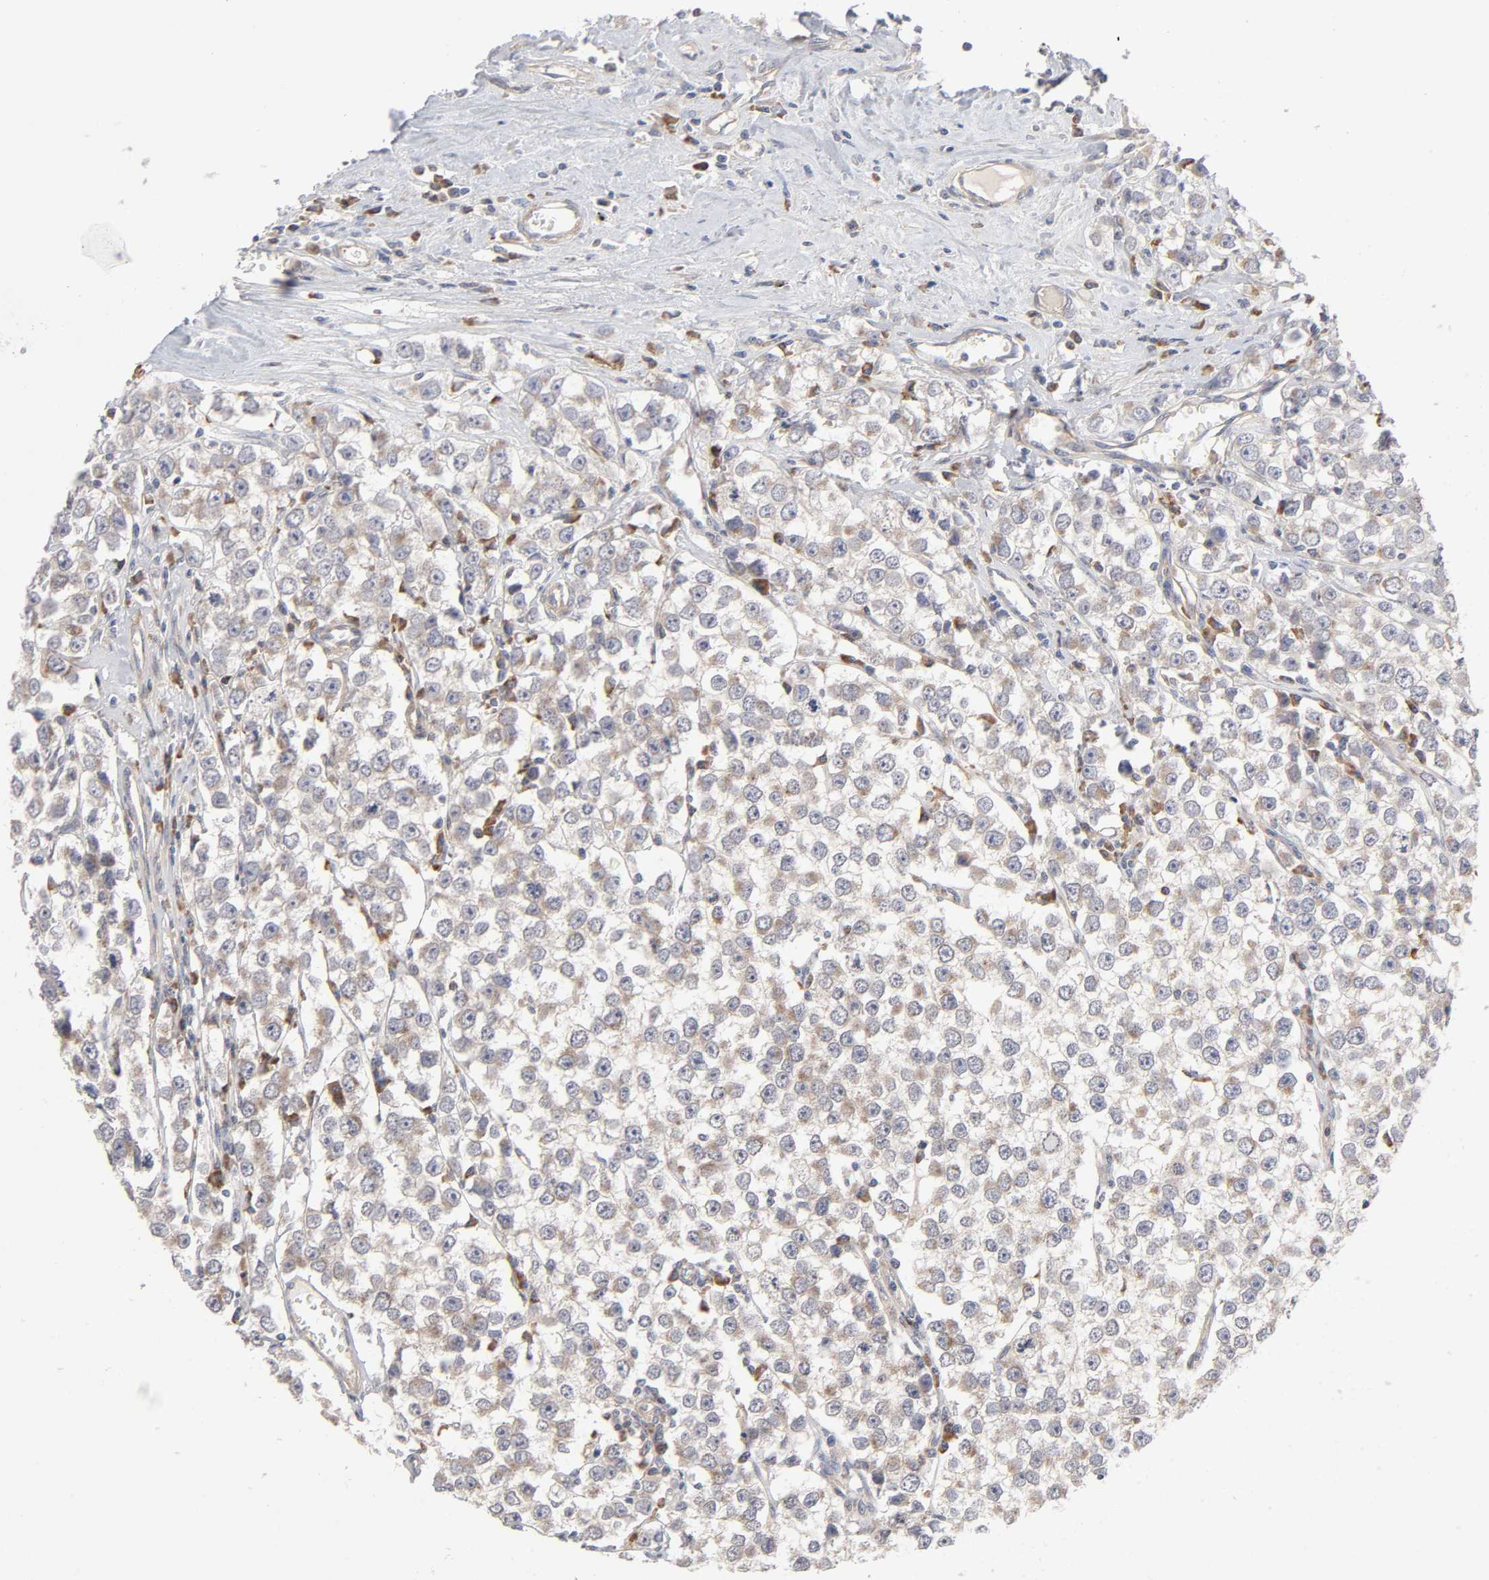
{"staining": {"intensity": "weak", "quantity": "25%-75%", "location": "cytoplasmic/membranous"}, "tissue": "testis cancer", "cell_type": "Tumor cells", "image_type": "cancer", "snomed": [{"axis": "morphology", "description": "Seminoma, NOS"}, {"axis": "morphology", "description": "Carcinoma, Embryonal, NOS"}, {"axis": "topography", "description": "Testis"}], "caption": "Immunohistochemistry (DAB (3,3'-diaminobenzidine)) staining of testis cancer reveals weak cytoplasmic/membranous protein staining in approximately 25%-75% of tumor cells.", "gene": "IL4R", "patient": {"sex": "male", "age": 52}}